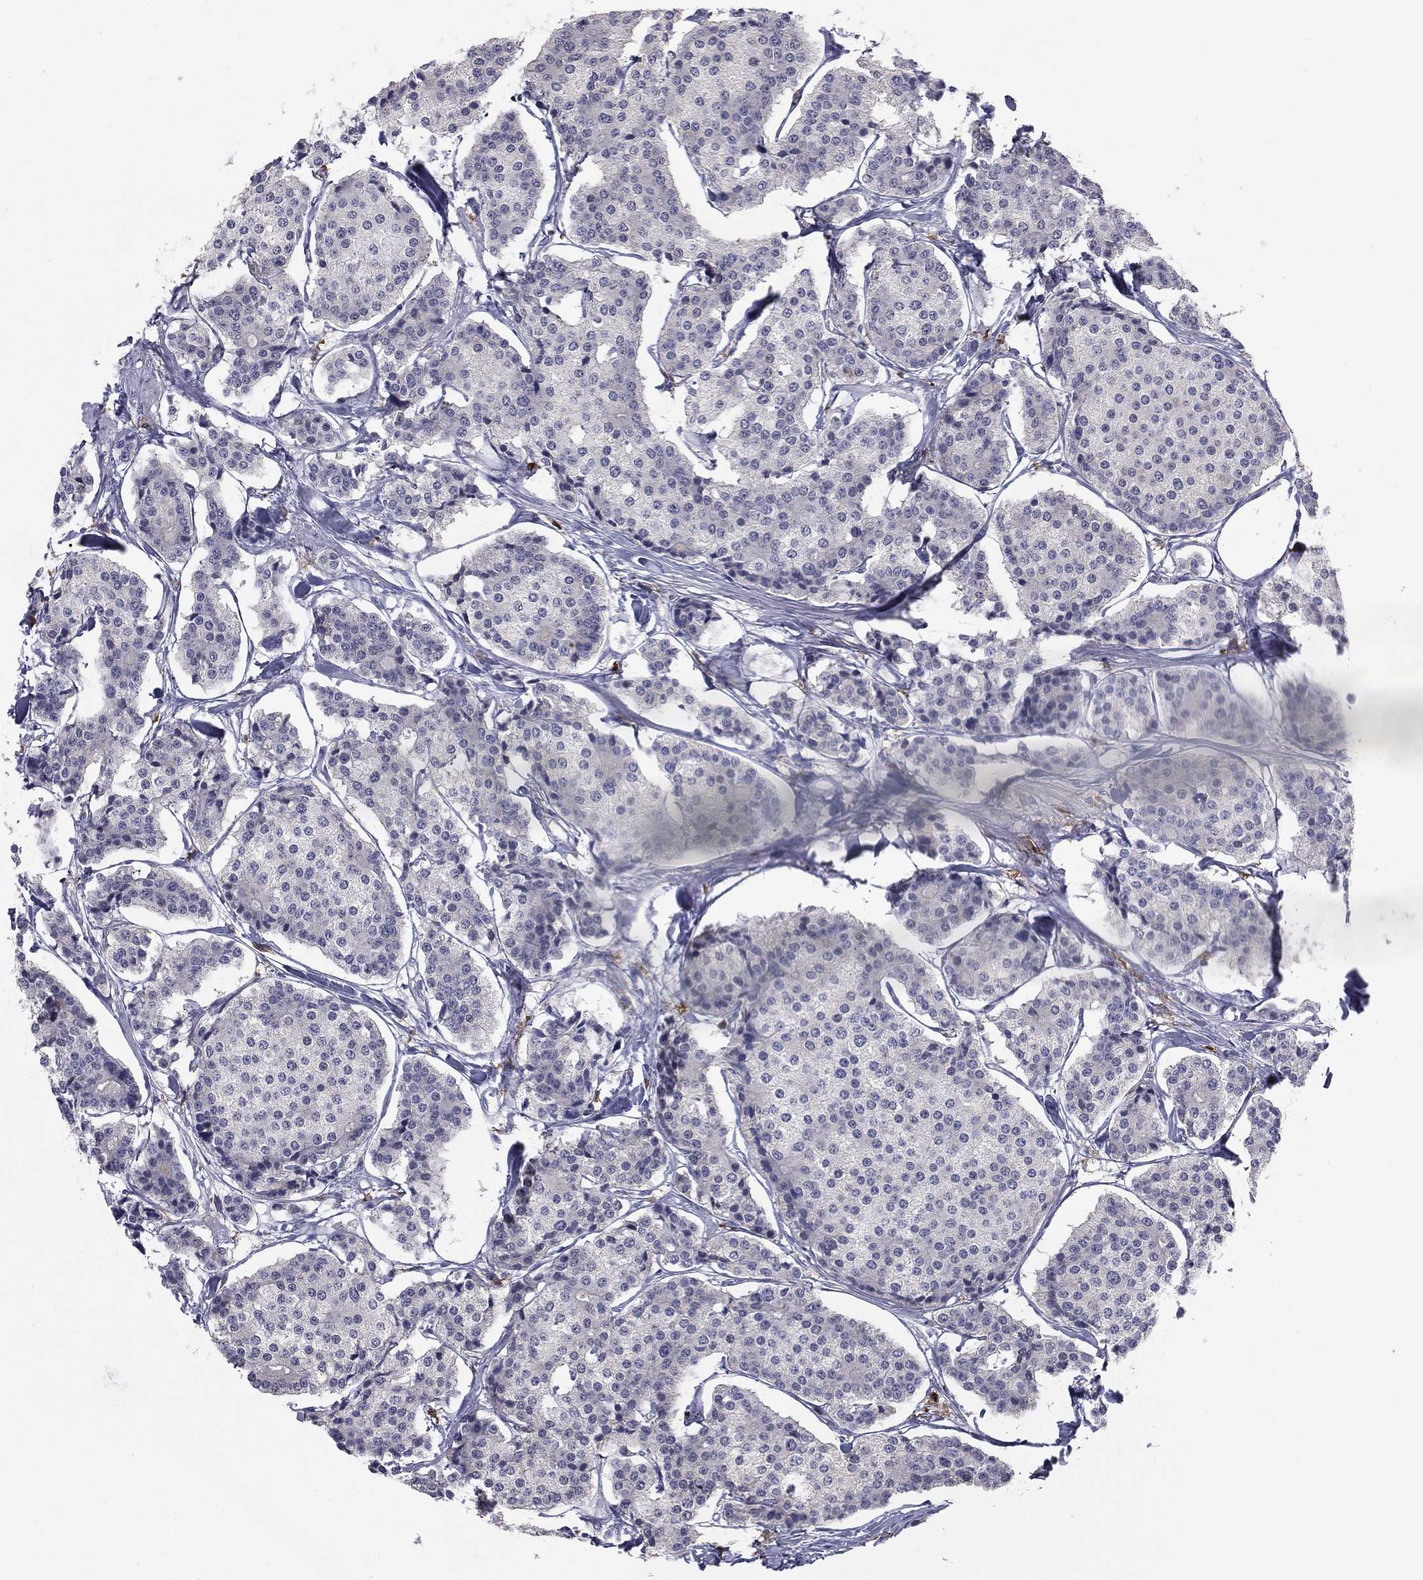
{"staining": {"intensity": "negative", "quantity": "none", "location": "none"}, "tissue": "carcinoid", "cell_type": "Tumor cells", "image_type": "cancer", "snomed": [{"axis": "morphology", "description": "Carcinoid, malignant, NOS"}, {"axis": "topography", "description": "Small intestine"}], "caption": "Protein analysis of carcinoid demonstrates no significant staining in tumor cells. Nuclei are stained in blue.", "gene": "PLCB2", "patient": {"sex": "female", "age": 65}}